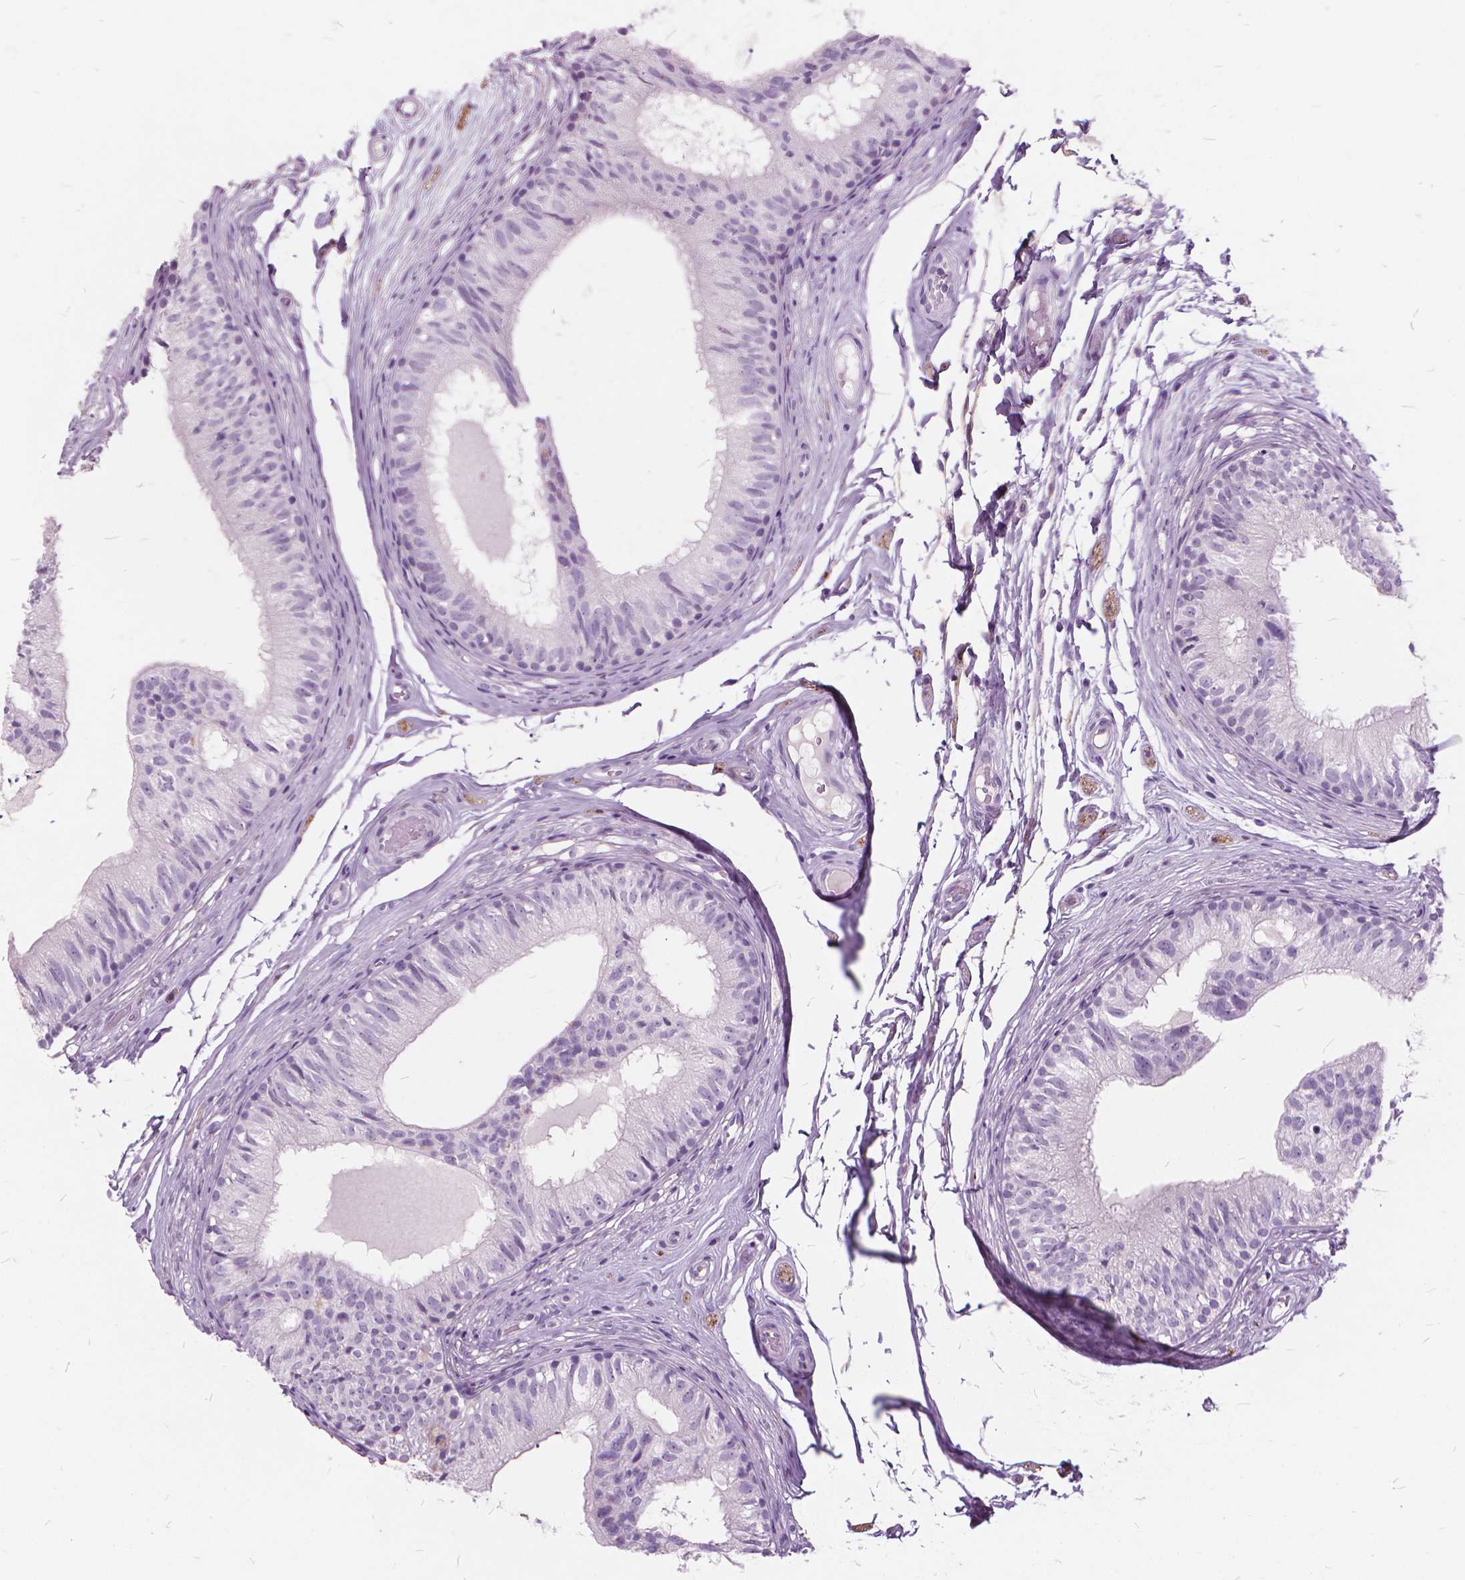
{"staining": {"intensity": "negative", "quantity": "none", "location": "none"}, "tissue": "epididymis", "cell_type": "Glandular cells", "image_type": "normal", "snomed": [{"axis": "morphology", "description": "Normal tissue, NOS"}, {"axis": "topography", "description": "Epididymis"}], "caption": "Glandular cells are negative for brown protein staining in unremarkable epididymis. (DAB immunohistochemistry (IHC), high magnification).", "gene": "DNM1", "patient": {"sex": "male", "age": 29}}